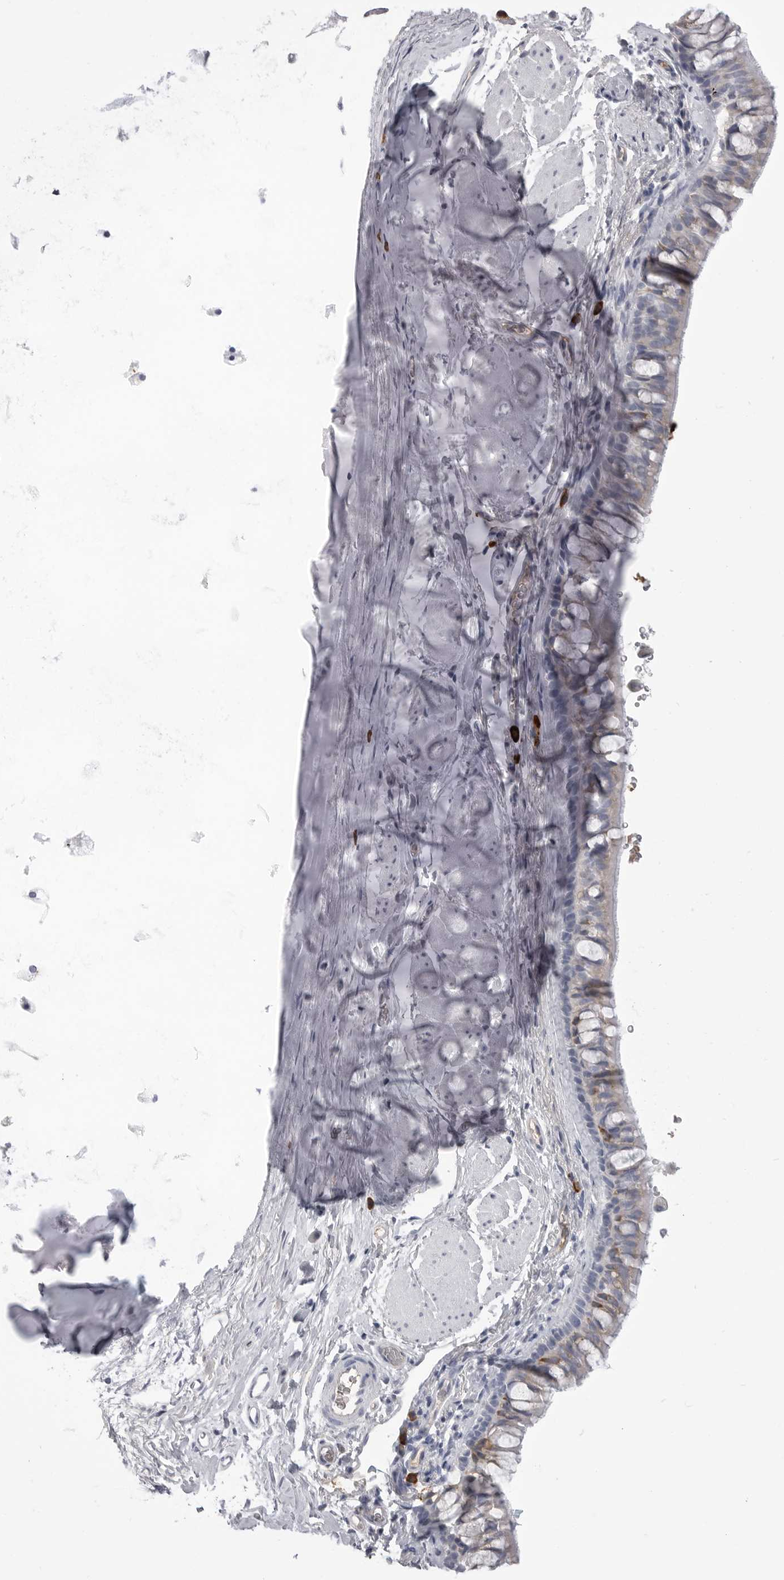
{"staining": {"intensity": "moderate", "quantity": "<25%", "location": "cytoplasmic/membranous"}, "tissue": "bronchus", "cell_type": "Respiratory epithelial cells", "image_type": "normal", "snomed": [{"axis": "morphology", "description": "Normal tissue, NOS"}, {"axis": "topography", "description": "Cartilage tissue"}, {"axis": "topography", "description": "Bronchus"}], "caption": "The micrograph exhibits staining of benign bronchus, revealing moderate cytoplasmic/membranous protein positivity (brown color) within respiratory epithelial cells.", "gene": "FKBP2", "patient": {"sex": "female", "age": 53}}